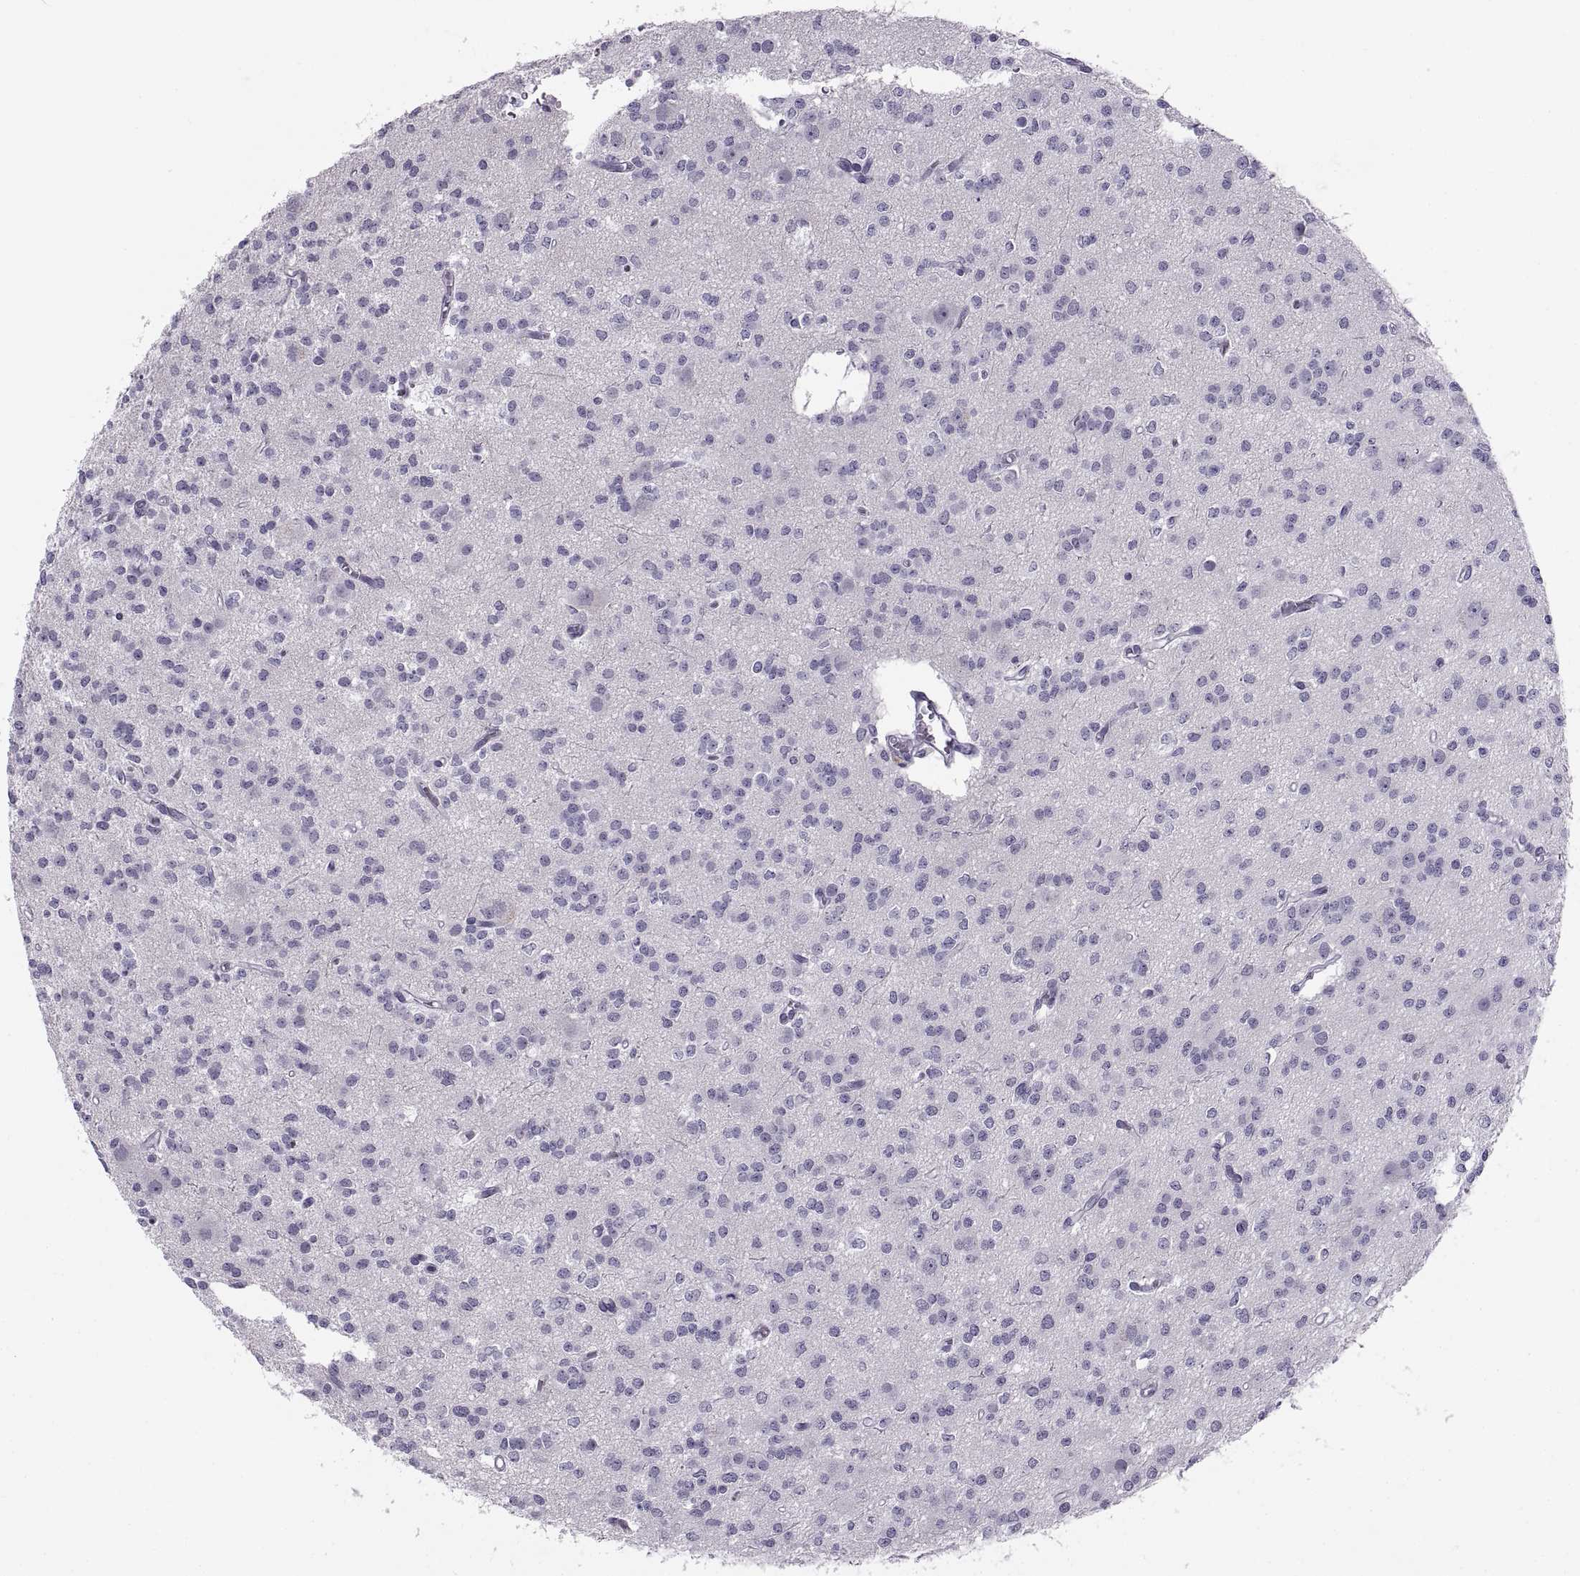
{"staining": {"intensity": "negative", "quantity": "none", "location": "none"}, "tissue": "glioma", "cell_type": "Tumor cells", "image_type": "cancer", "snomed": [{"axis": "morphology", "description": "Glioma, malignant, Low grade"}, {"axis": "topography", "description": "Brain"}], "caption": "Protein analysis of glioma displays no significant expression in tumor cells.", "gene": "C3orf22", "patient": {"sex": "male", "age": 27}}